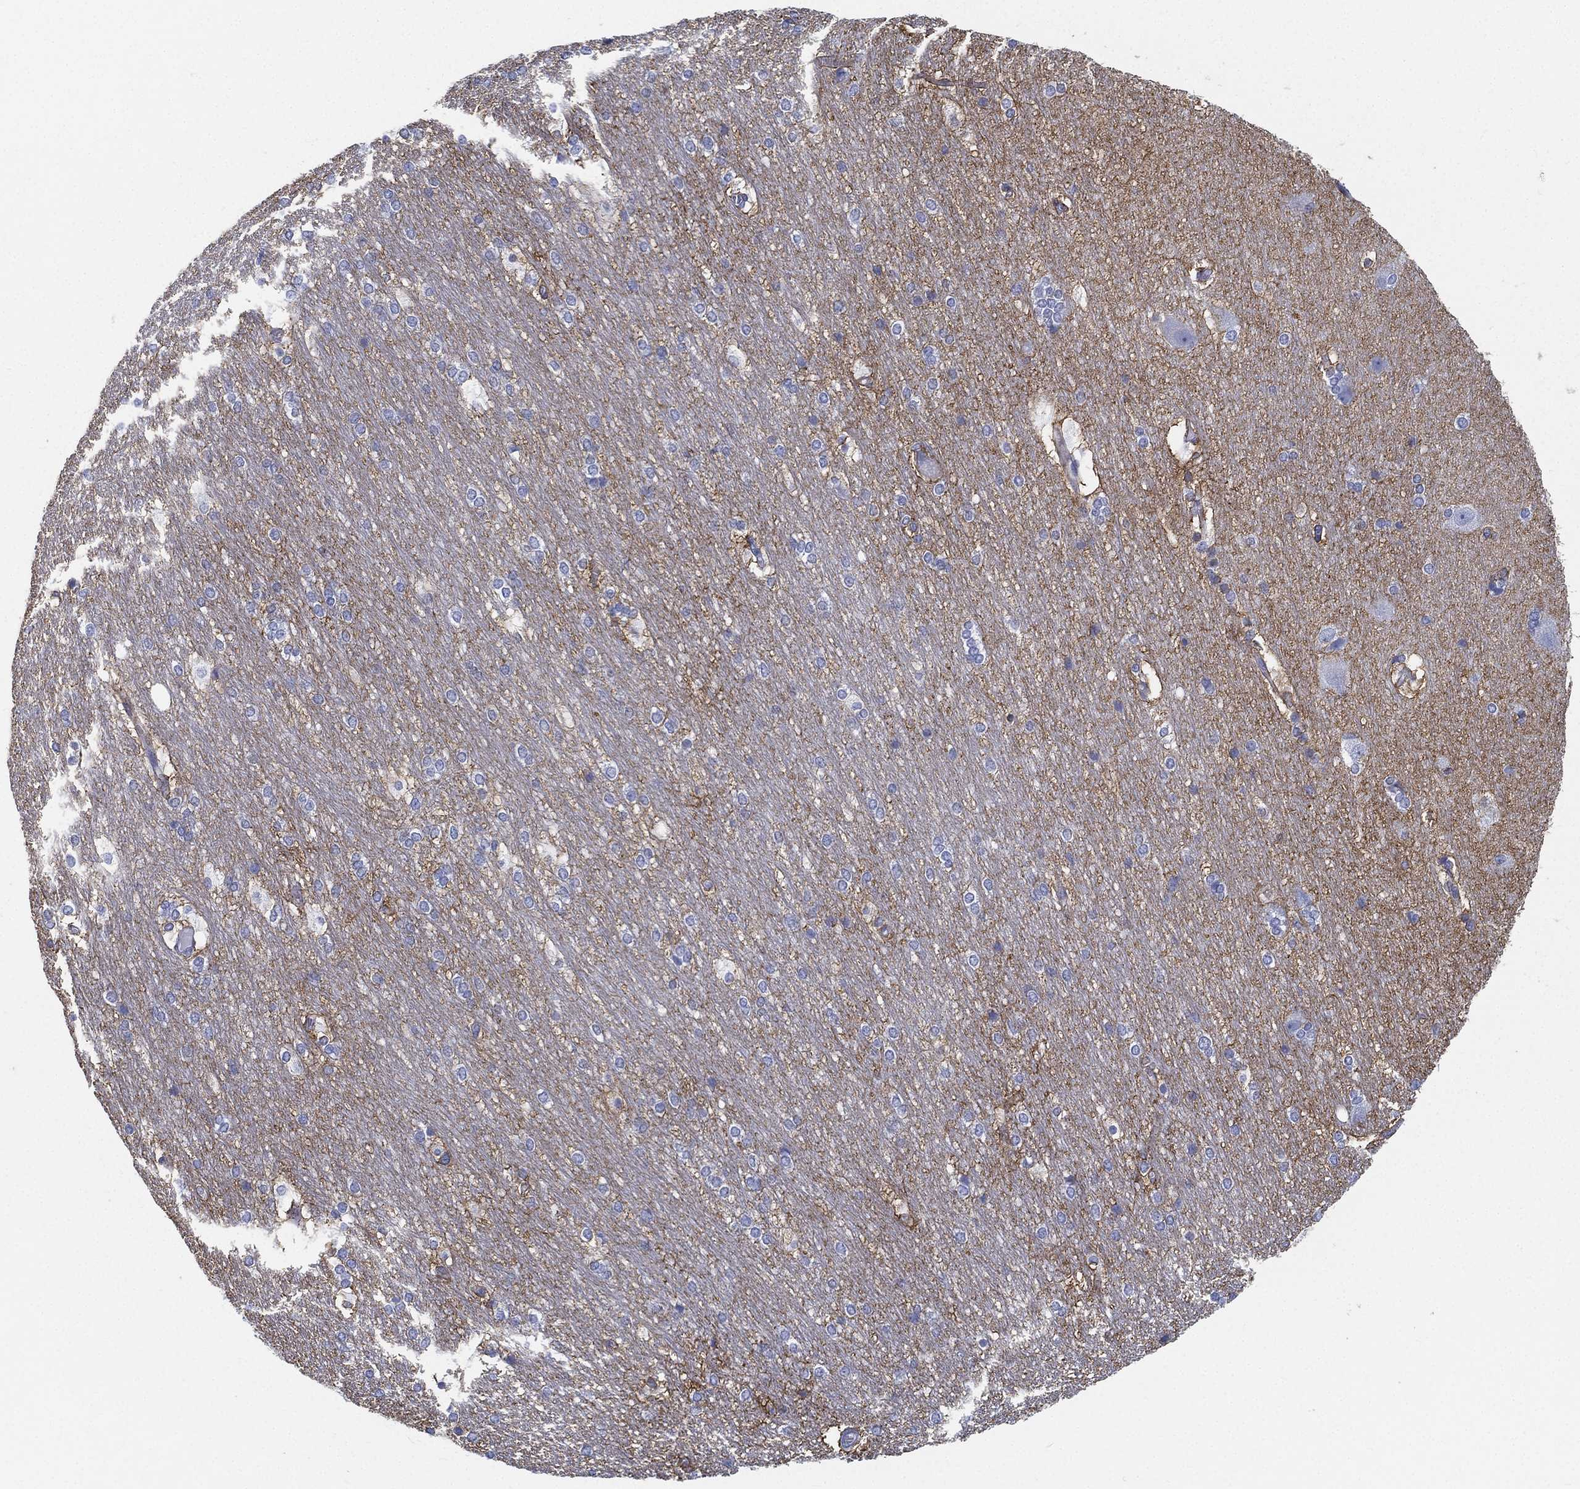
{"staining": {"intensity": "negative", "quantity": "none", "location": "none"}, "tissue": "hippocampus", "cell_type": "Glial cells", "image_type": "normal", "snomed": [{"axis": "morphology", "description": "Normal tissue, NOS"}, {"axis": "topography", "description": "Cerebral cortex"}, {"axis": "topography", "description": "Hippocampus"}], "caption": "IHC micrograph of unremarkable hippocampus: human hippocampus stained with DAB (3,3'-diaminobenzidine) exhibits no significant protein expression in glial cells. The staining was performed using DAB (3,3'-diaminobenzidine) to visualize the protein expression in brown, while the nuclei were stained in blue with hematoxylin (Magnification: 20x).", "gene": "ATP1B2", "patient": {"sex": "female", "age": 19}}